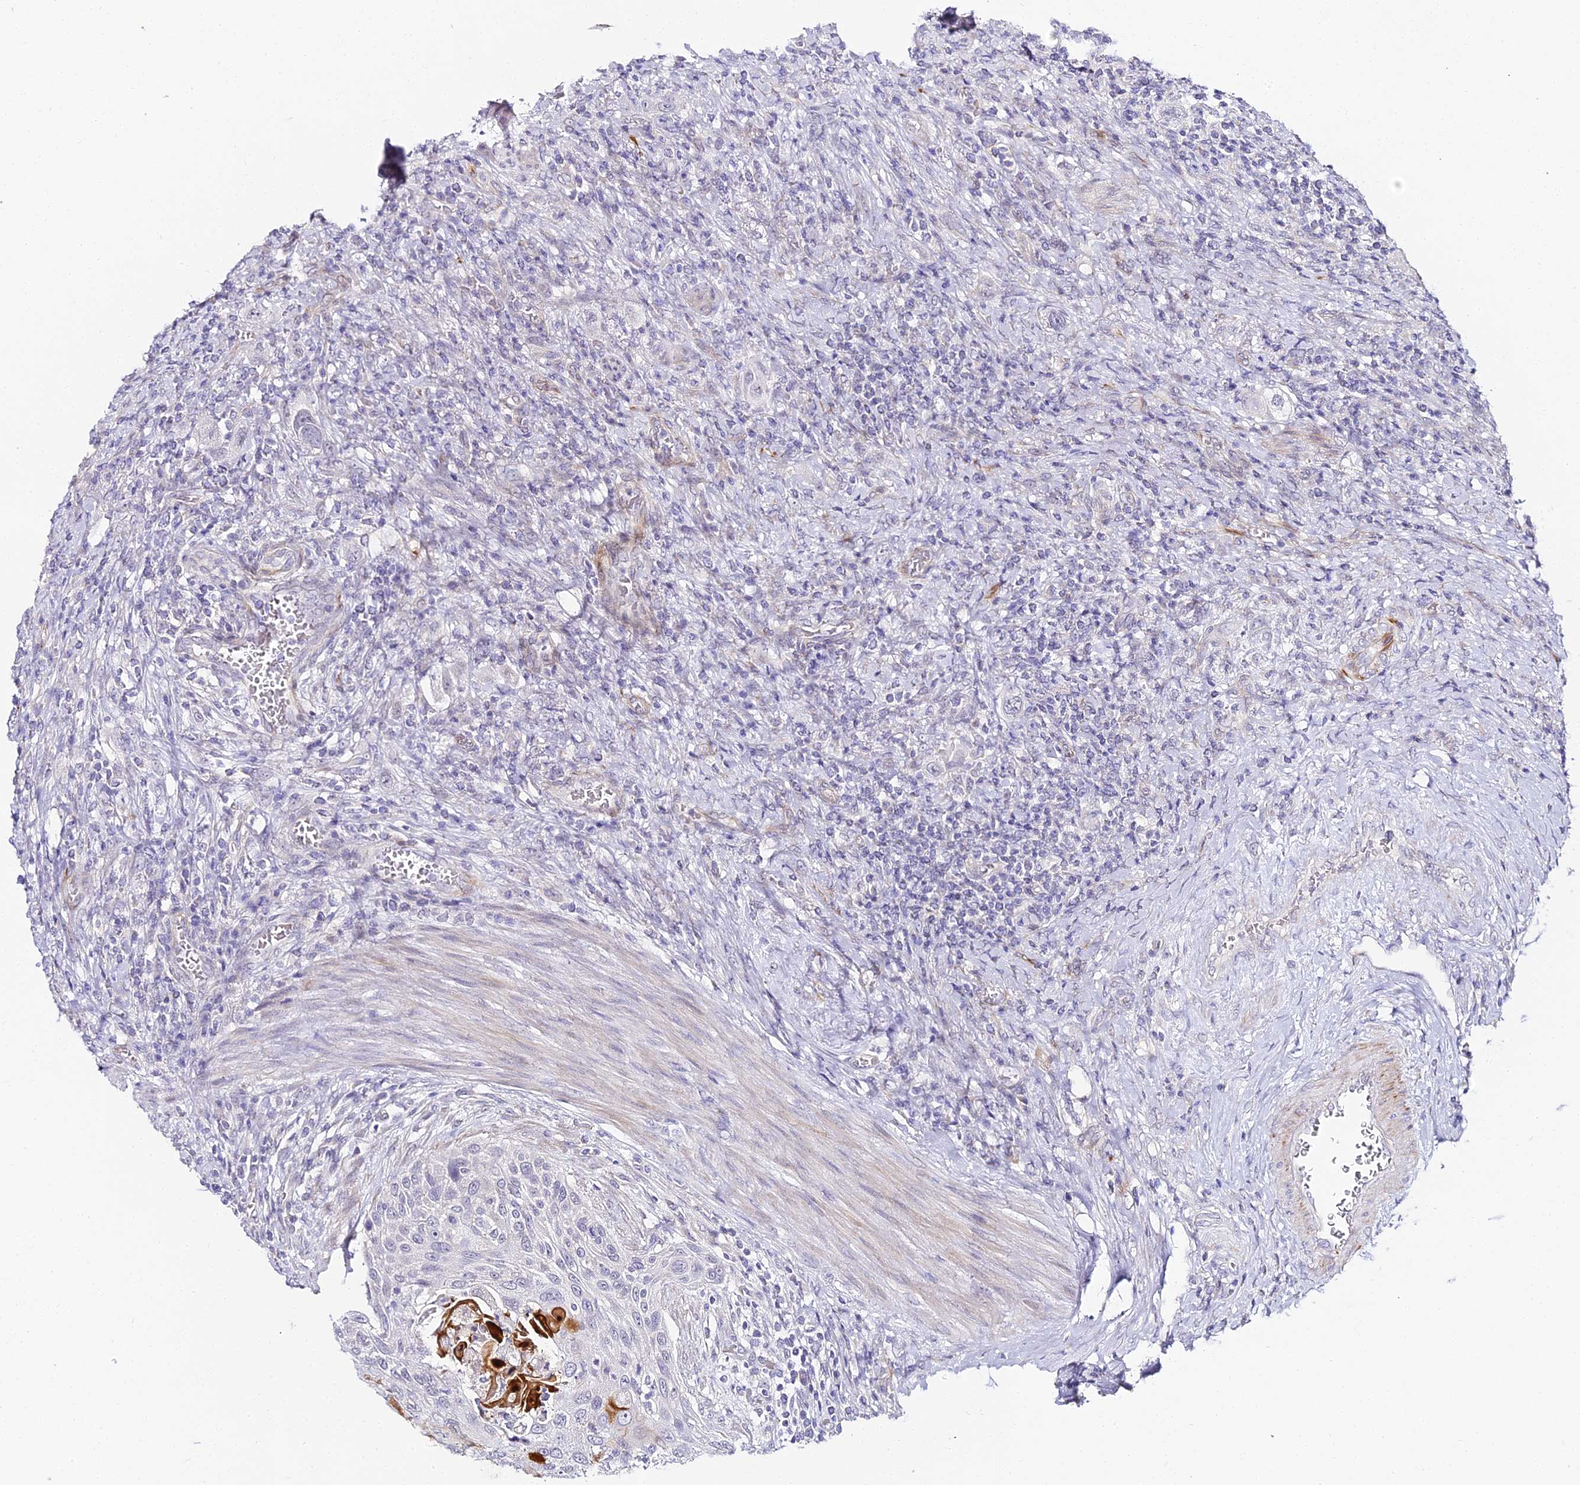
{"staining": {"intensity": "negative", "quantity": "none", "location": "none"}, "tissue": "urothelial cancer", "cell_type": "Tumor cells", "image_type": "cancer", "snomed": [{"axis": "morphology", "description": "Urothelial carcinoma, High grade"}, {"axis": "topography", "description": "Urinary bladder"}], "caption": "A micrograph of human high-grade urothelial carcinoma is negative for staining in tumor cells.", "gene": "ALPG", "patient": {"sex": "male", "age": 50}}